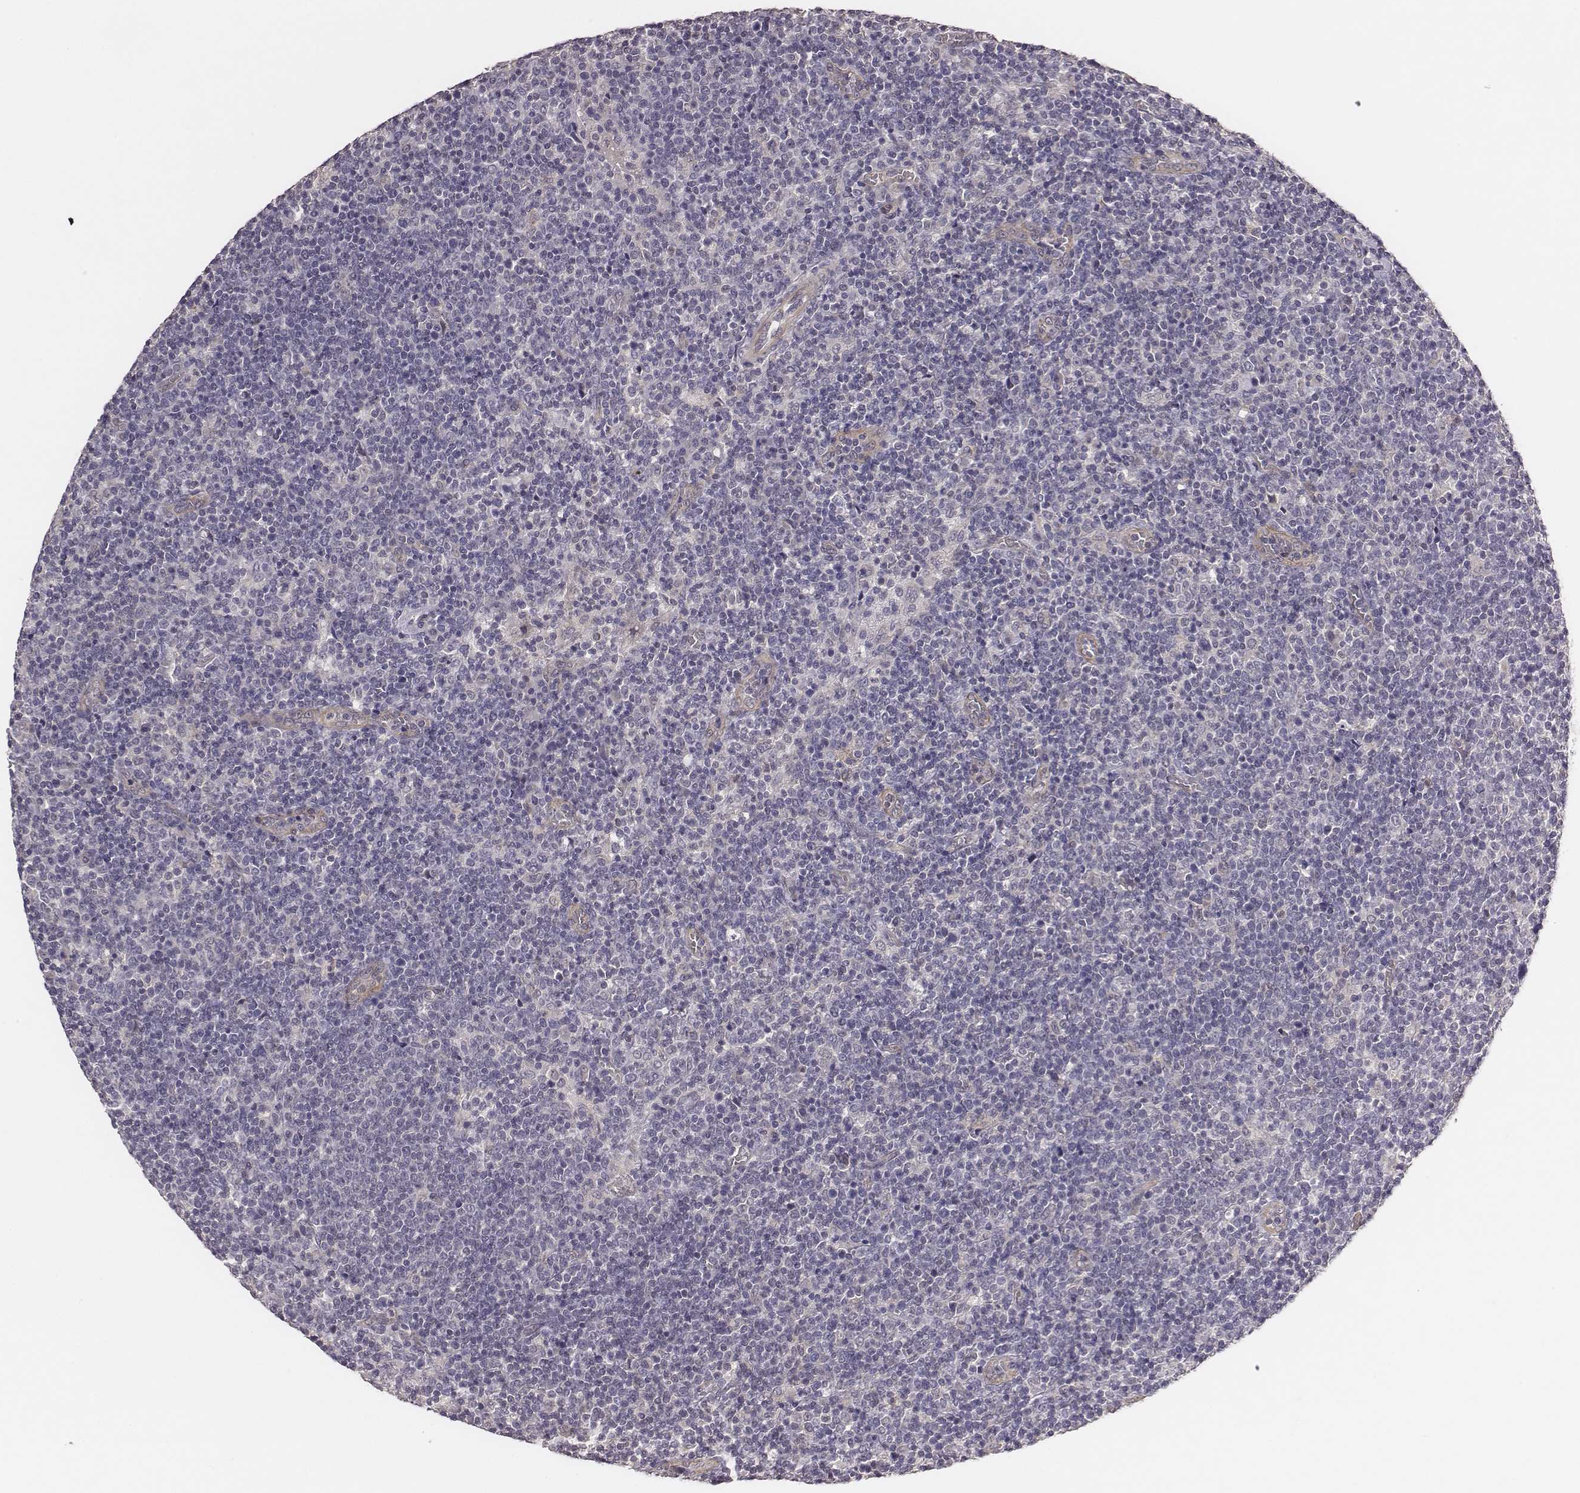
{"staining": {"intensity": "negative", "quantity": "none", "location": "none"}, "tissue": "lymphoma", "cell_type": "Tumor cells", "image_type": "cancer", "snomed": [{"axis": "morphology", "description": "Malignant lymphoma, non-Hodgkin's type, High grade"}, {"axis": "topography", "description": "Lymph node"}], "caption": "There is no significant staining in tumor cells of high-grade malignant lymphoma, non-Hodgkin's type.", "gene": "SCARF1", "patient": {"sex": "male", "age": 61}}